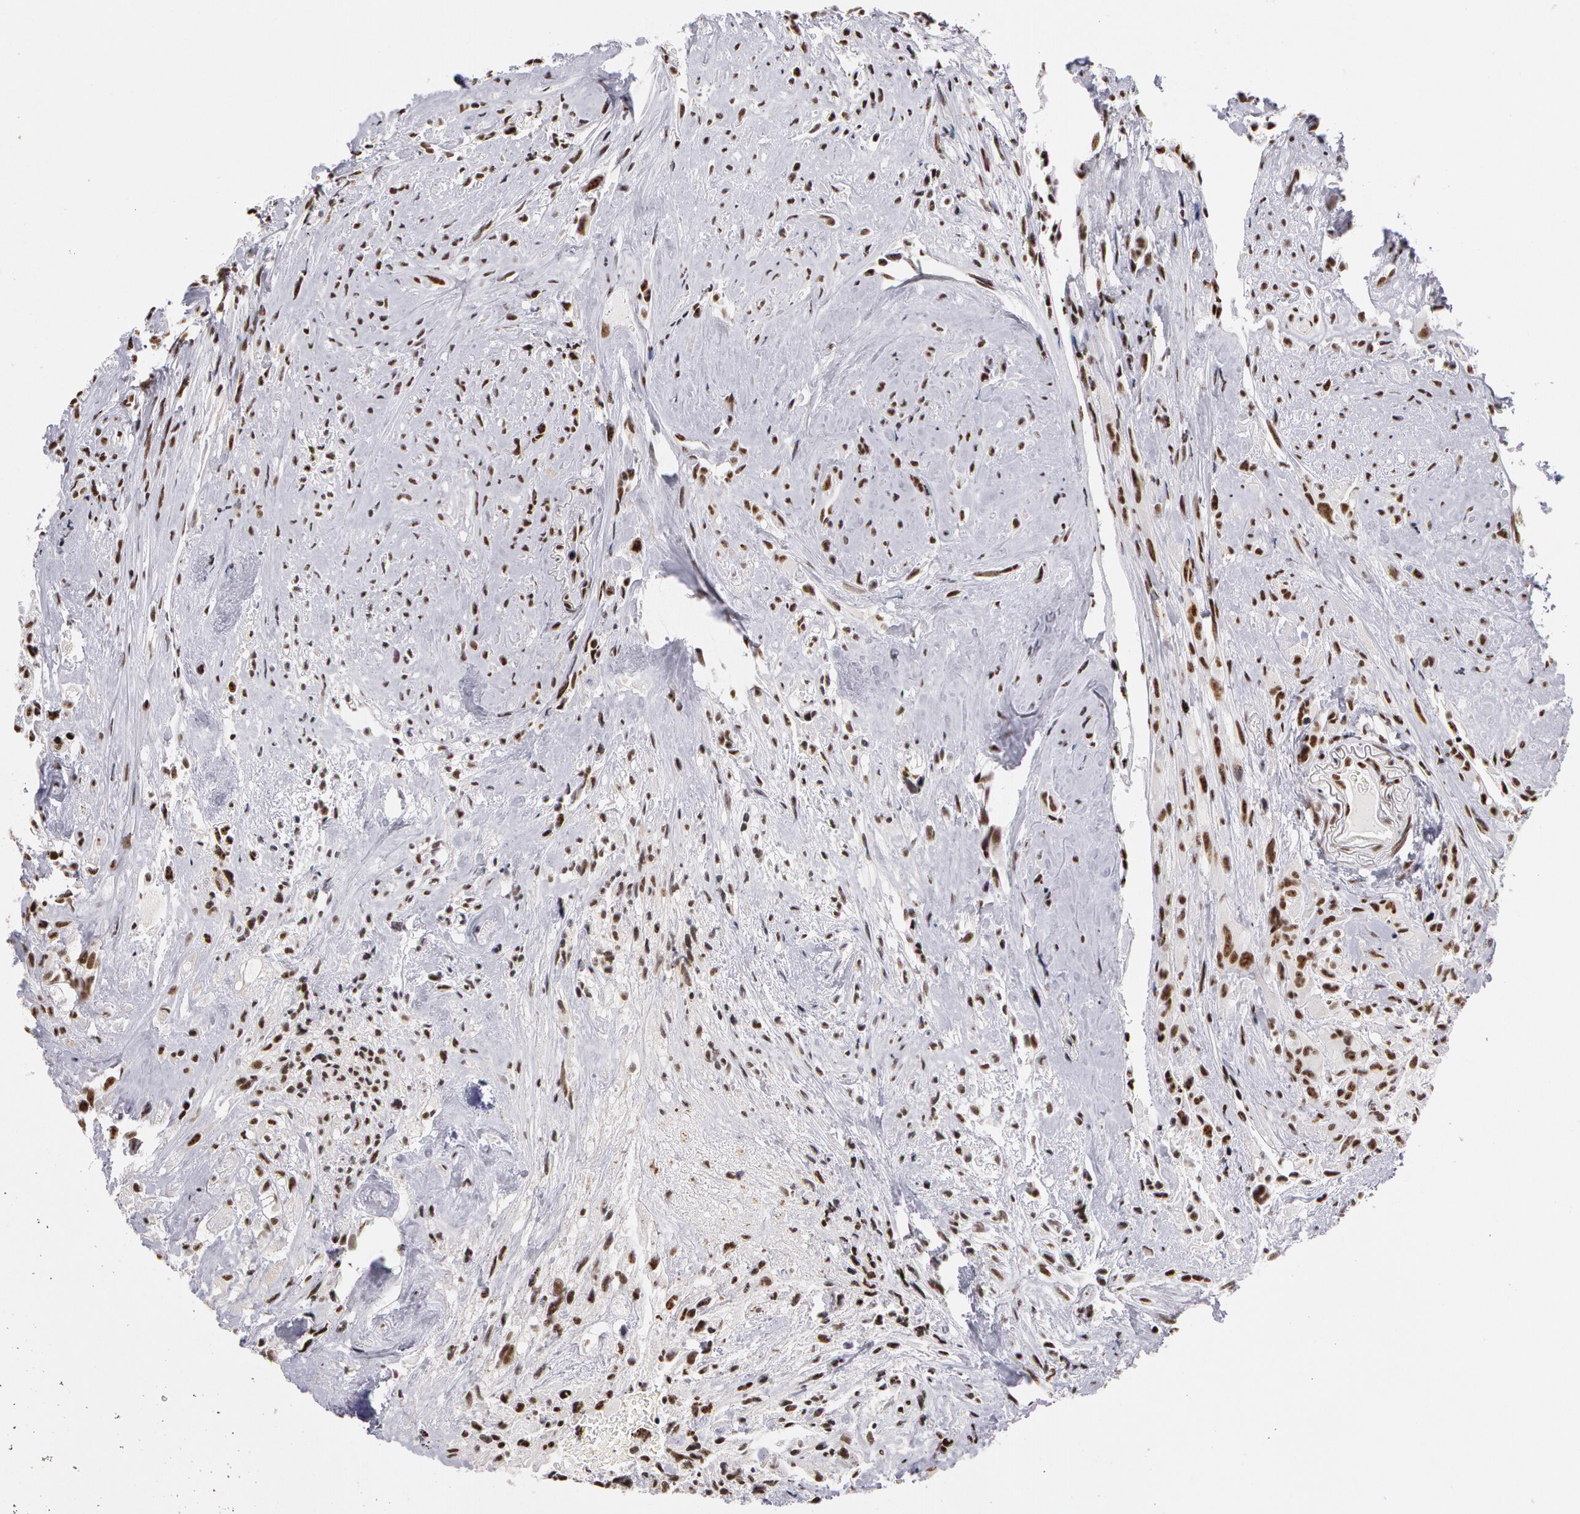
{"staining": {"intensity": "moderate", "quantity": ">75%", "location": "nuclear"}, "tissue": "glioma", "cell_type": "Tumor cells", "image_type": "cancer", "snomed": [{"axis": "morphology", "description": "Glioma, malignant, High grade"}, {"axis": "topography", "description": "Brain"}], "caption": "This micrograph demonstrates IHC staining of human glioma, with medium moderate nuclear staining in approximately >75% of tumor cells.", "gene": "PNN", "patient": {"sex": "male", "age": 48}}